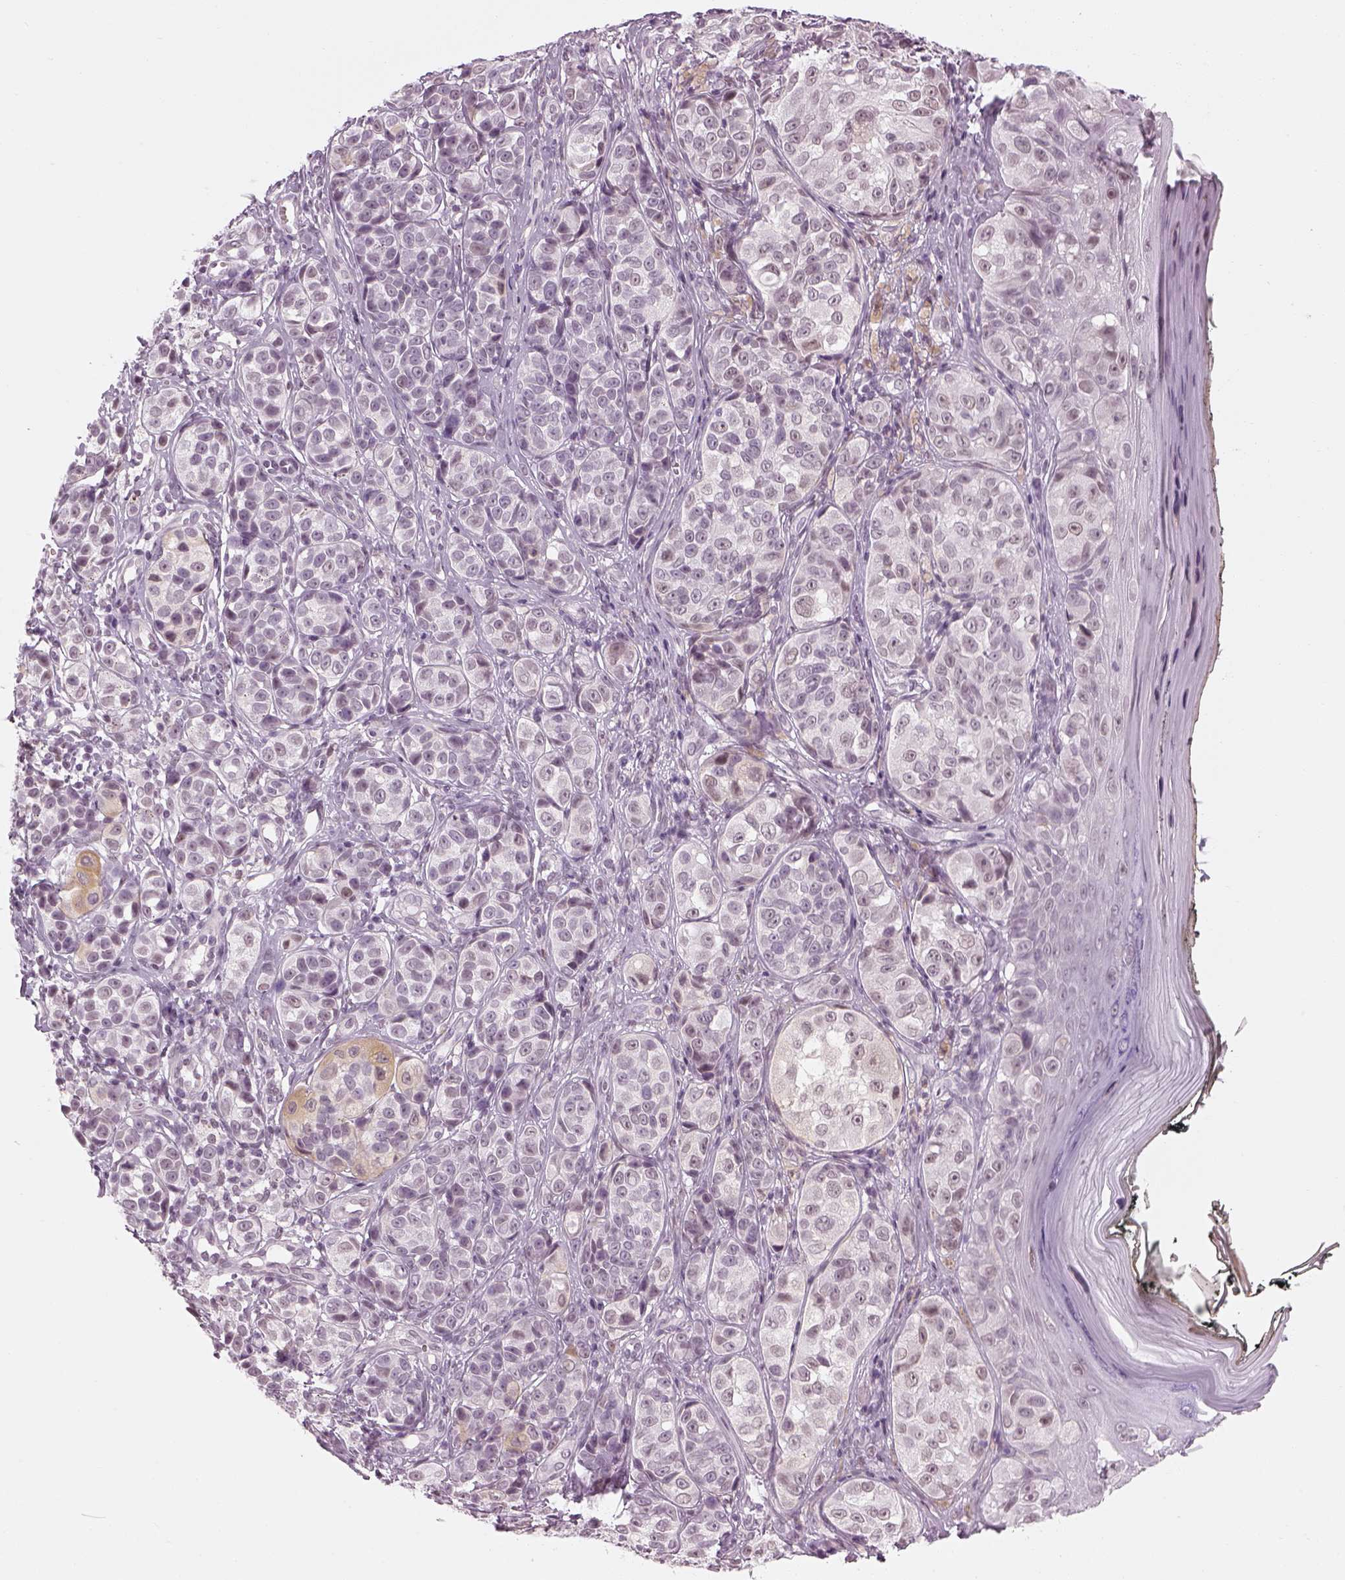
{"staining": {"intensity": "negative", "quantity": "none", "location": "none"}, "tissue": "melanoma", "cell_type": "Tumor cells", "image_type": "cancer", "snomed": [{"axis": "morphology", "description": "Malignant melanoma, NOS"}, {"axis": "topography", "description": "Skin"}], "caption": "Immunohistochemistry micrograph of neoplastic tissue: melanoma stained with DAB (3,3'-diaminobenzidine) demonstrates no significant protein expression in tumor cells.", "gene": "KCNG2", "patient": {"sex": "male", "age": 48}}